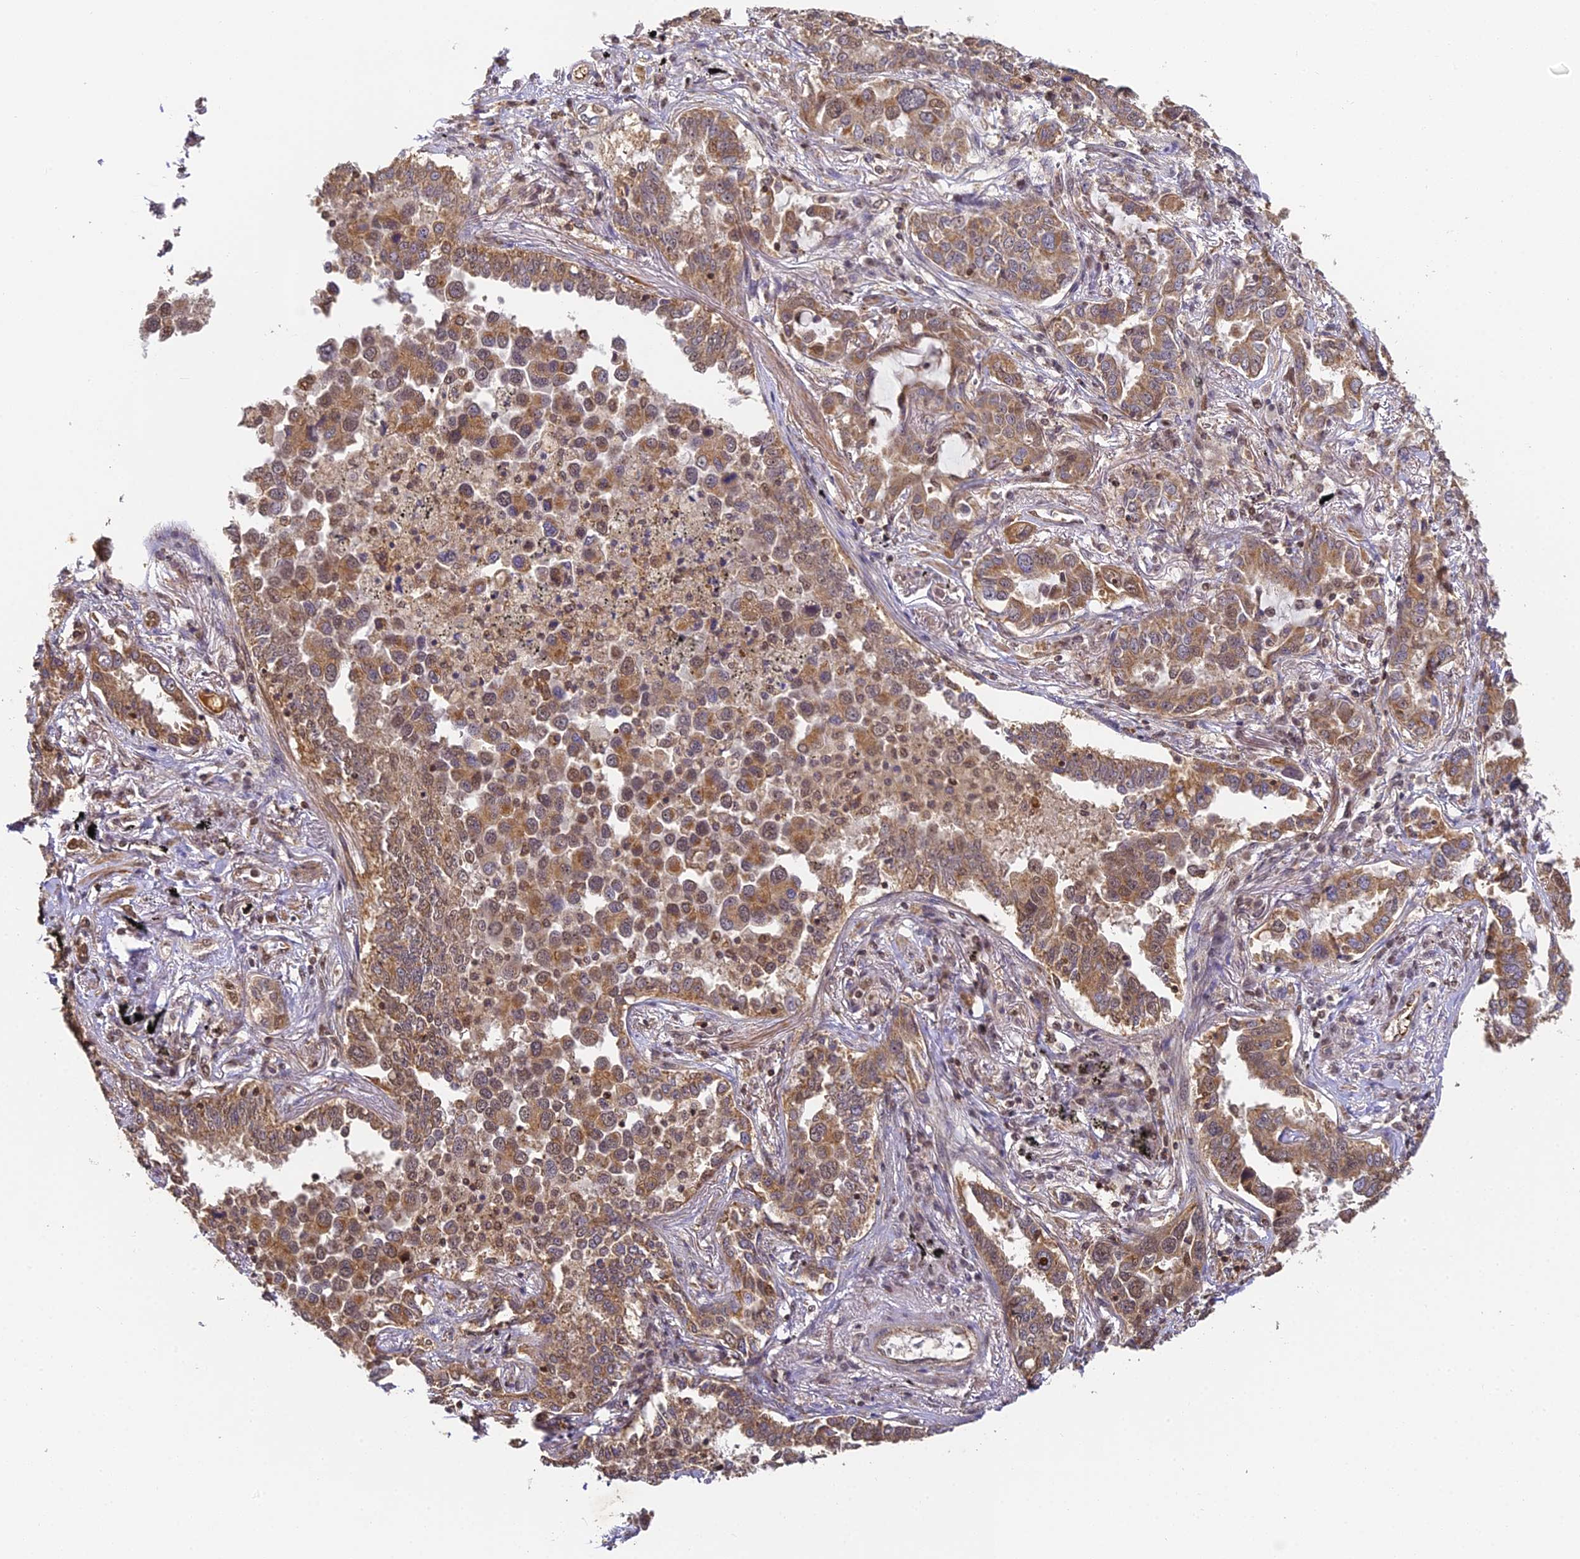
{"staining": {"intensity": "moderate", "quantity": ">75%", "location": "cytoplasmic/membranous"}, "tissue": "lung cancer", "cell_type": "Tumor cells", "image_type": "cancer", "snomed": [{"axis": "morphology", "description": "Adenocarcinoma, NOS"}, {"axis": "topography", "description": "Lung"}], "caption": "High-magnification brightfield microscopy of lung cancer (adenocarcinoma) stained with DAB (brown) and counterstained with hematoxylin (blue). tumor cells exhibit moderate cytoplasmic/membranous staining is present in about>75% of cells.", "gene": "ZNF443", "patient": {"sex": "male", "age": 67}}